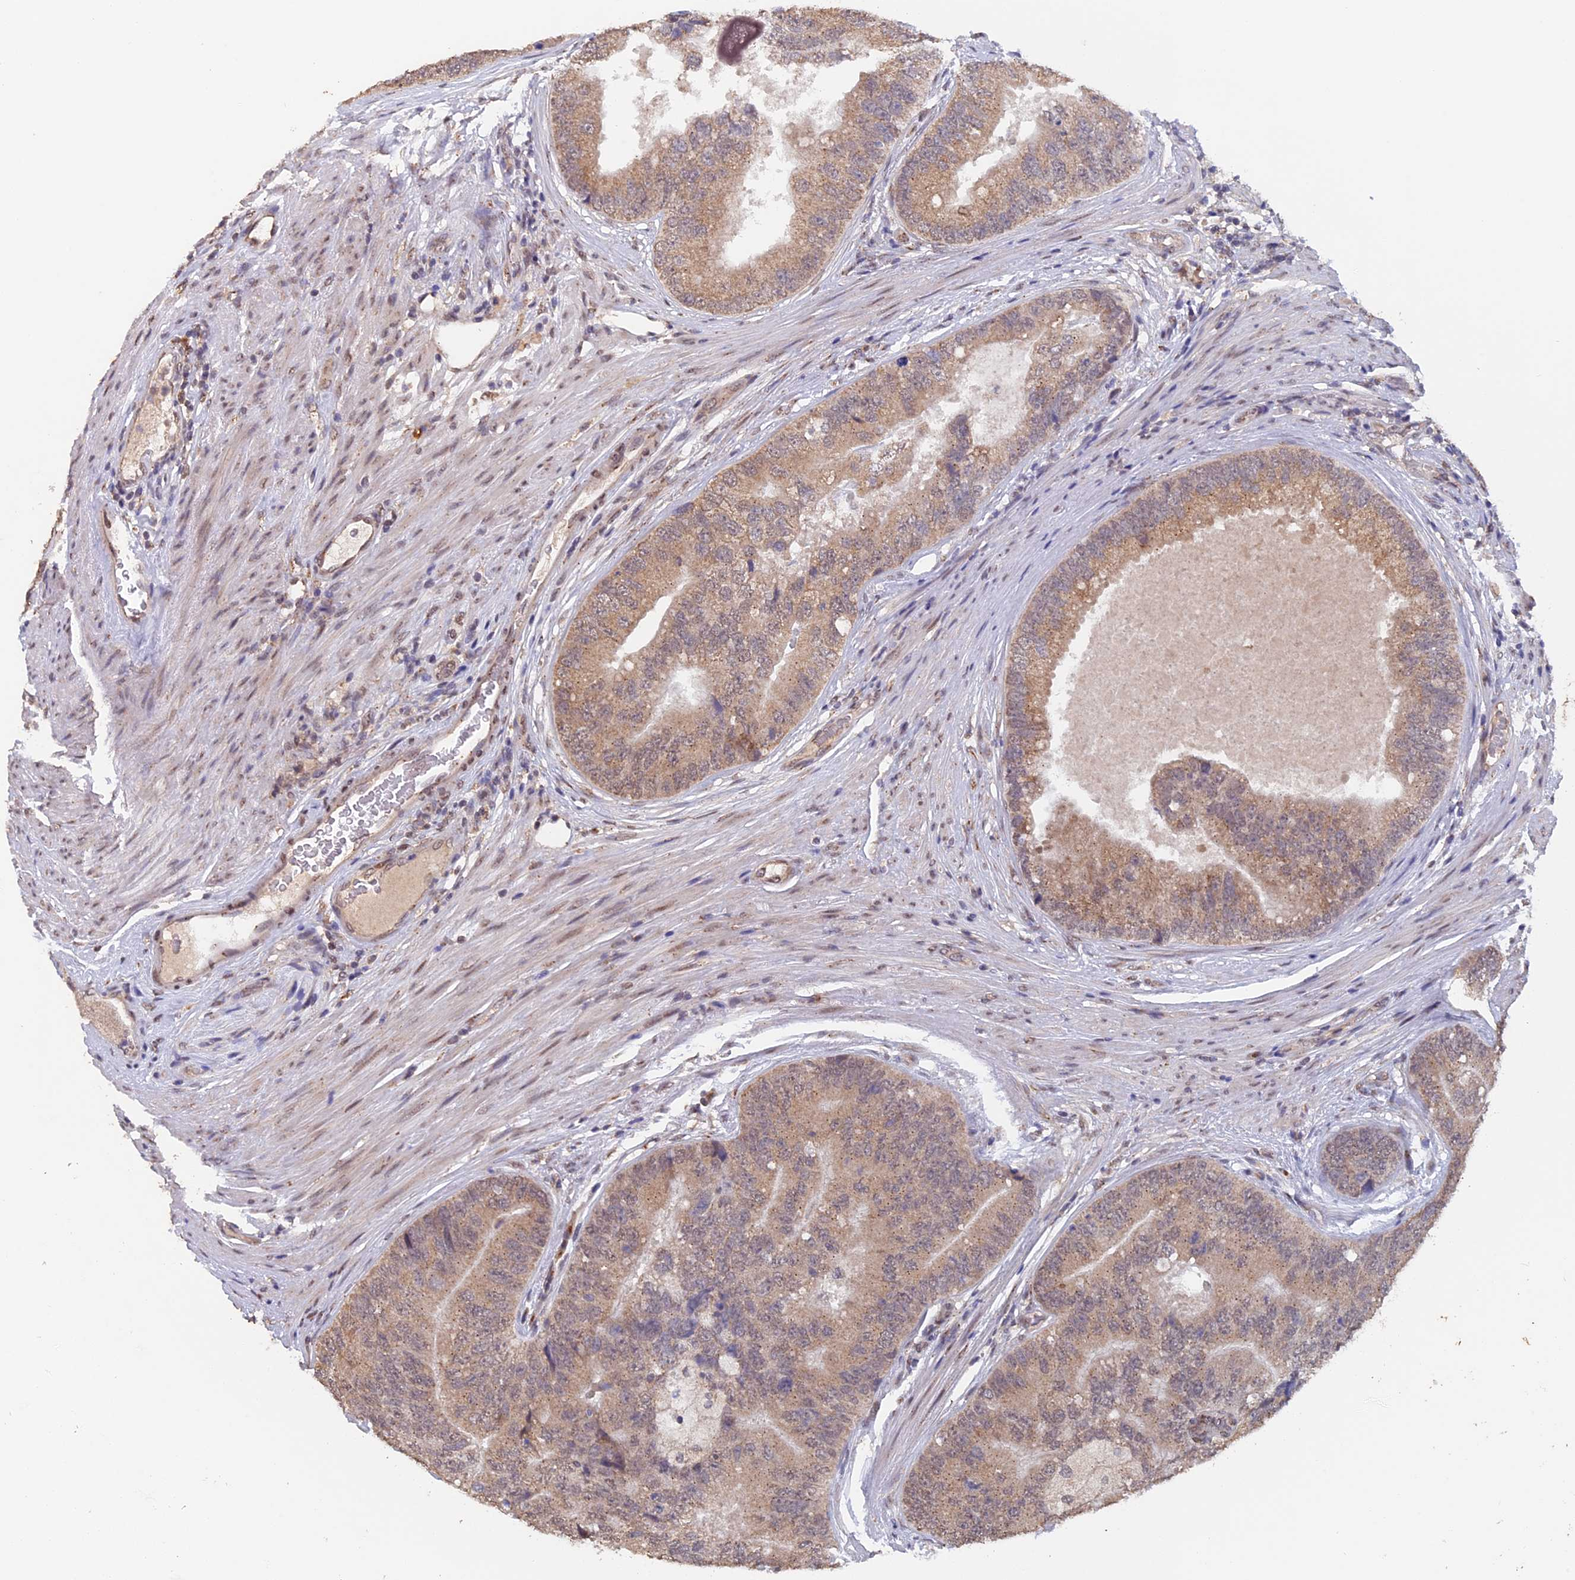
{"staining": {"intensity": "moderate", "quantity": ">75%", "location": "cytoplasmic/membranous"}, "tissue": "prostate cancer", "cell_type": "Tumor cells", "image_type": "cancer", "snomed": [{"axis": "morphology", "description": "Adenocarcinoma, High grade"}, {"axis": "topography", "description": "Prostate"}], "caption": "Human high-grade adenocarcinoma (prostate) stained for a protein (brown) shows moderate cytoplasmic/membranous positive positivity in about >75% of tumor cells.", "gene": "PIGQ", "patient": {"sex": "male", "age": 70}}